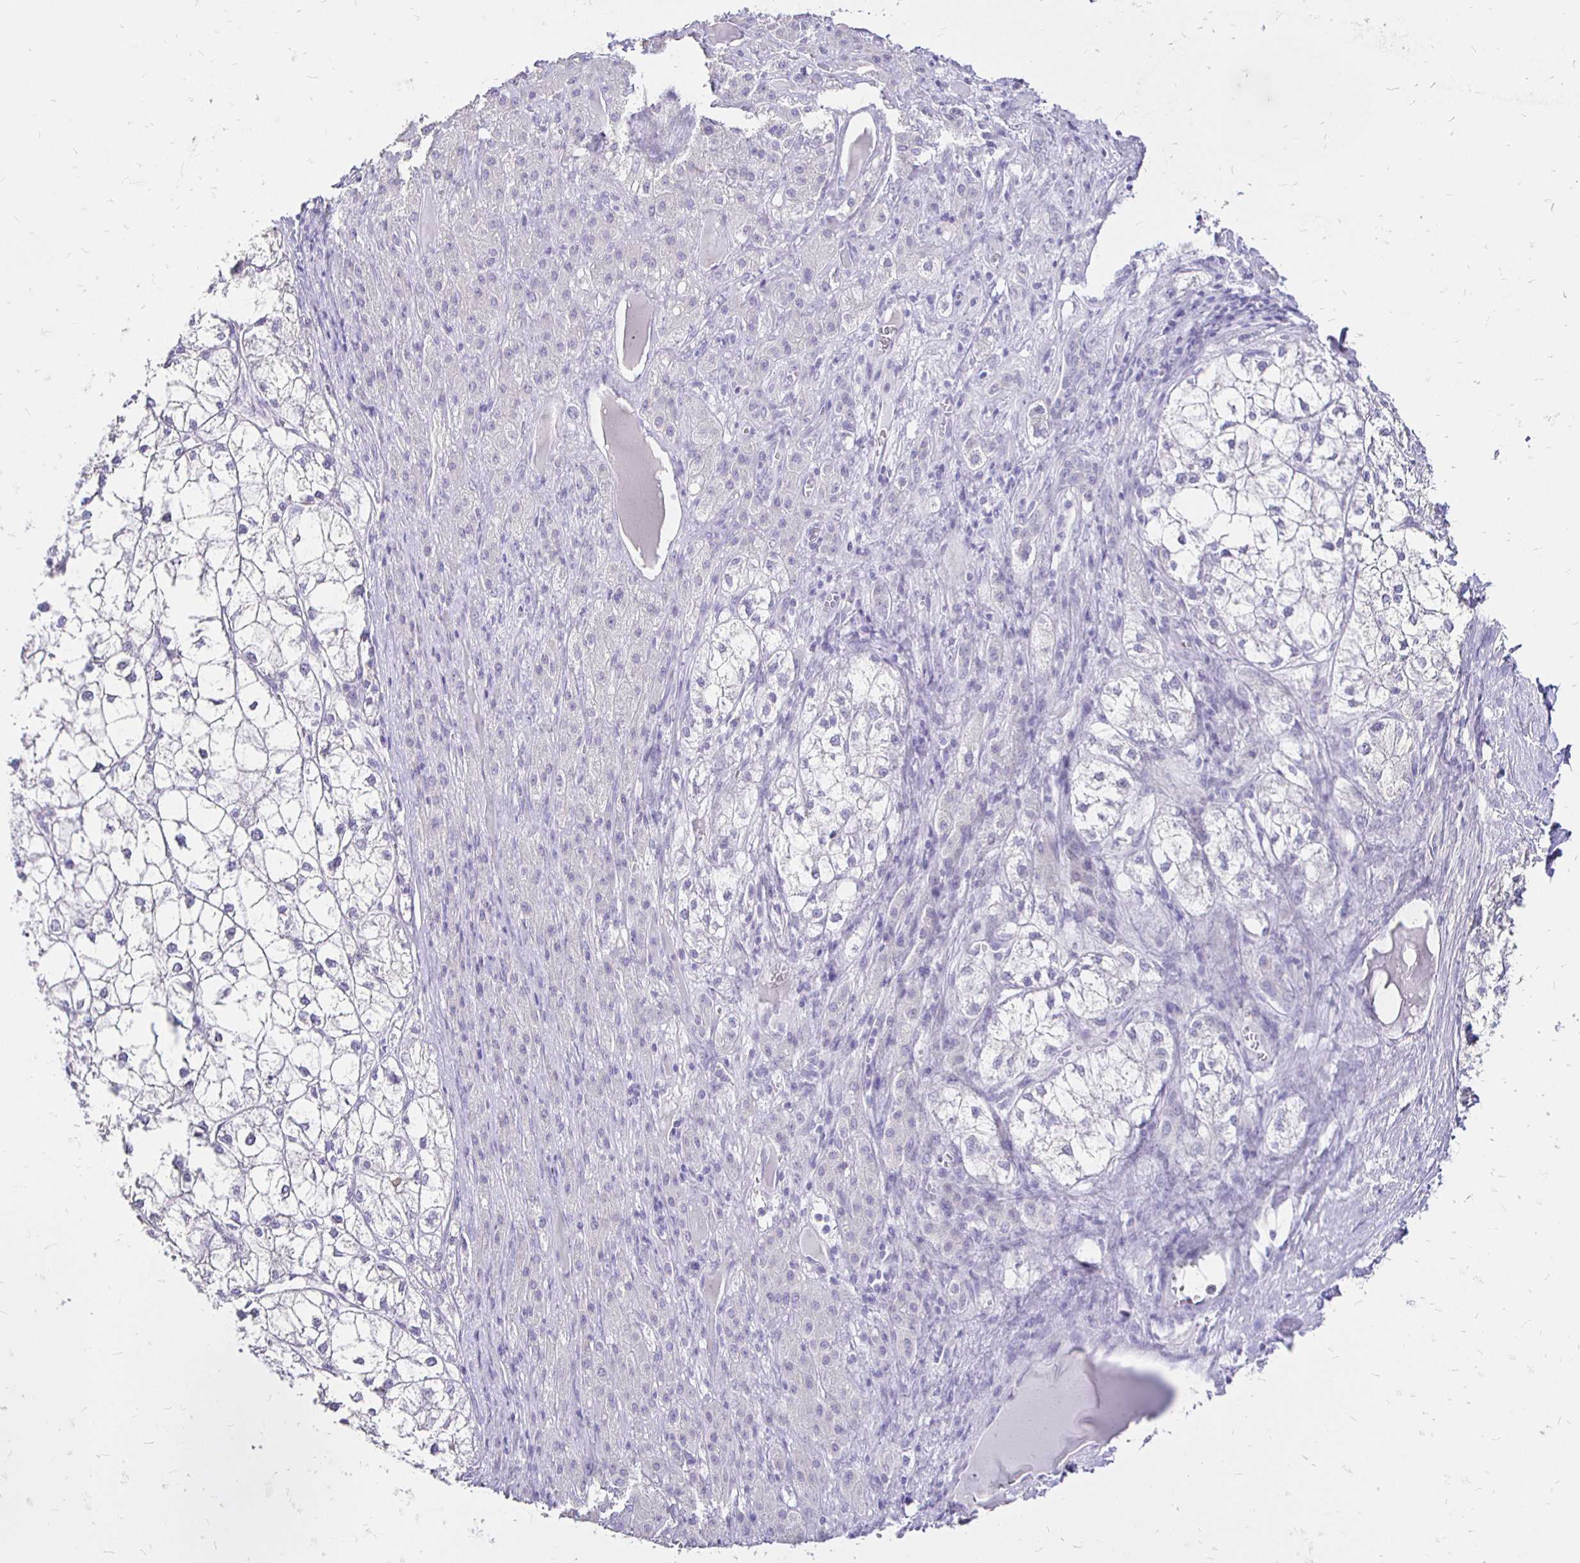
{"staining": {"intensity": "negative", "quantity": "none", "location": "none"}, "tissue": "liver cancer", "cell_type": "Tumor cells", "image_type": "cancer", "snomed": [{"axis": "morphology", "description": "Carcinoma, Hepatocellular, NOS"}, {"axis": "topography", "description": "Liver"}], "caption": "This histopathology image is of hepatocellular carcinoma (liver) stained with IHC to label a protein in brown with the nuclei are counter-stained blue. There is no staining in tumor cells. The staining is performed using DAB (3,3'-diaminobenzidine) brown chromogen with nuclei counter-stained in using hematoxylin.", "gene": "IRGC", "patient": {"sex": "female", "age": 43}}